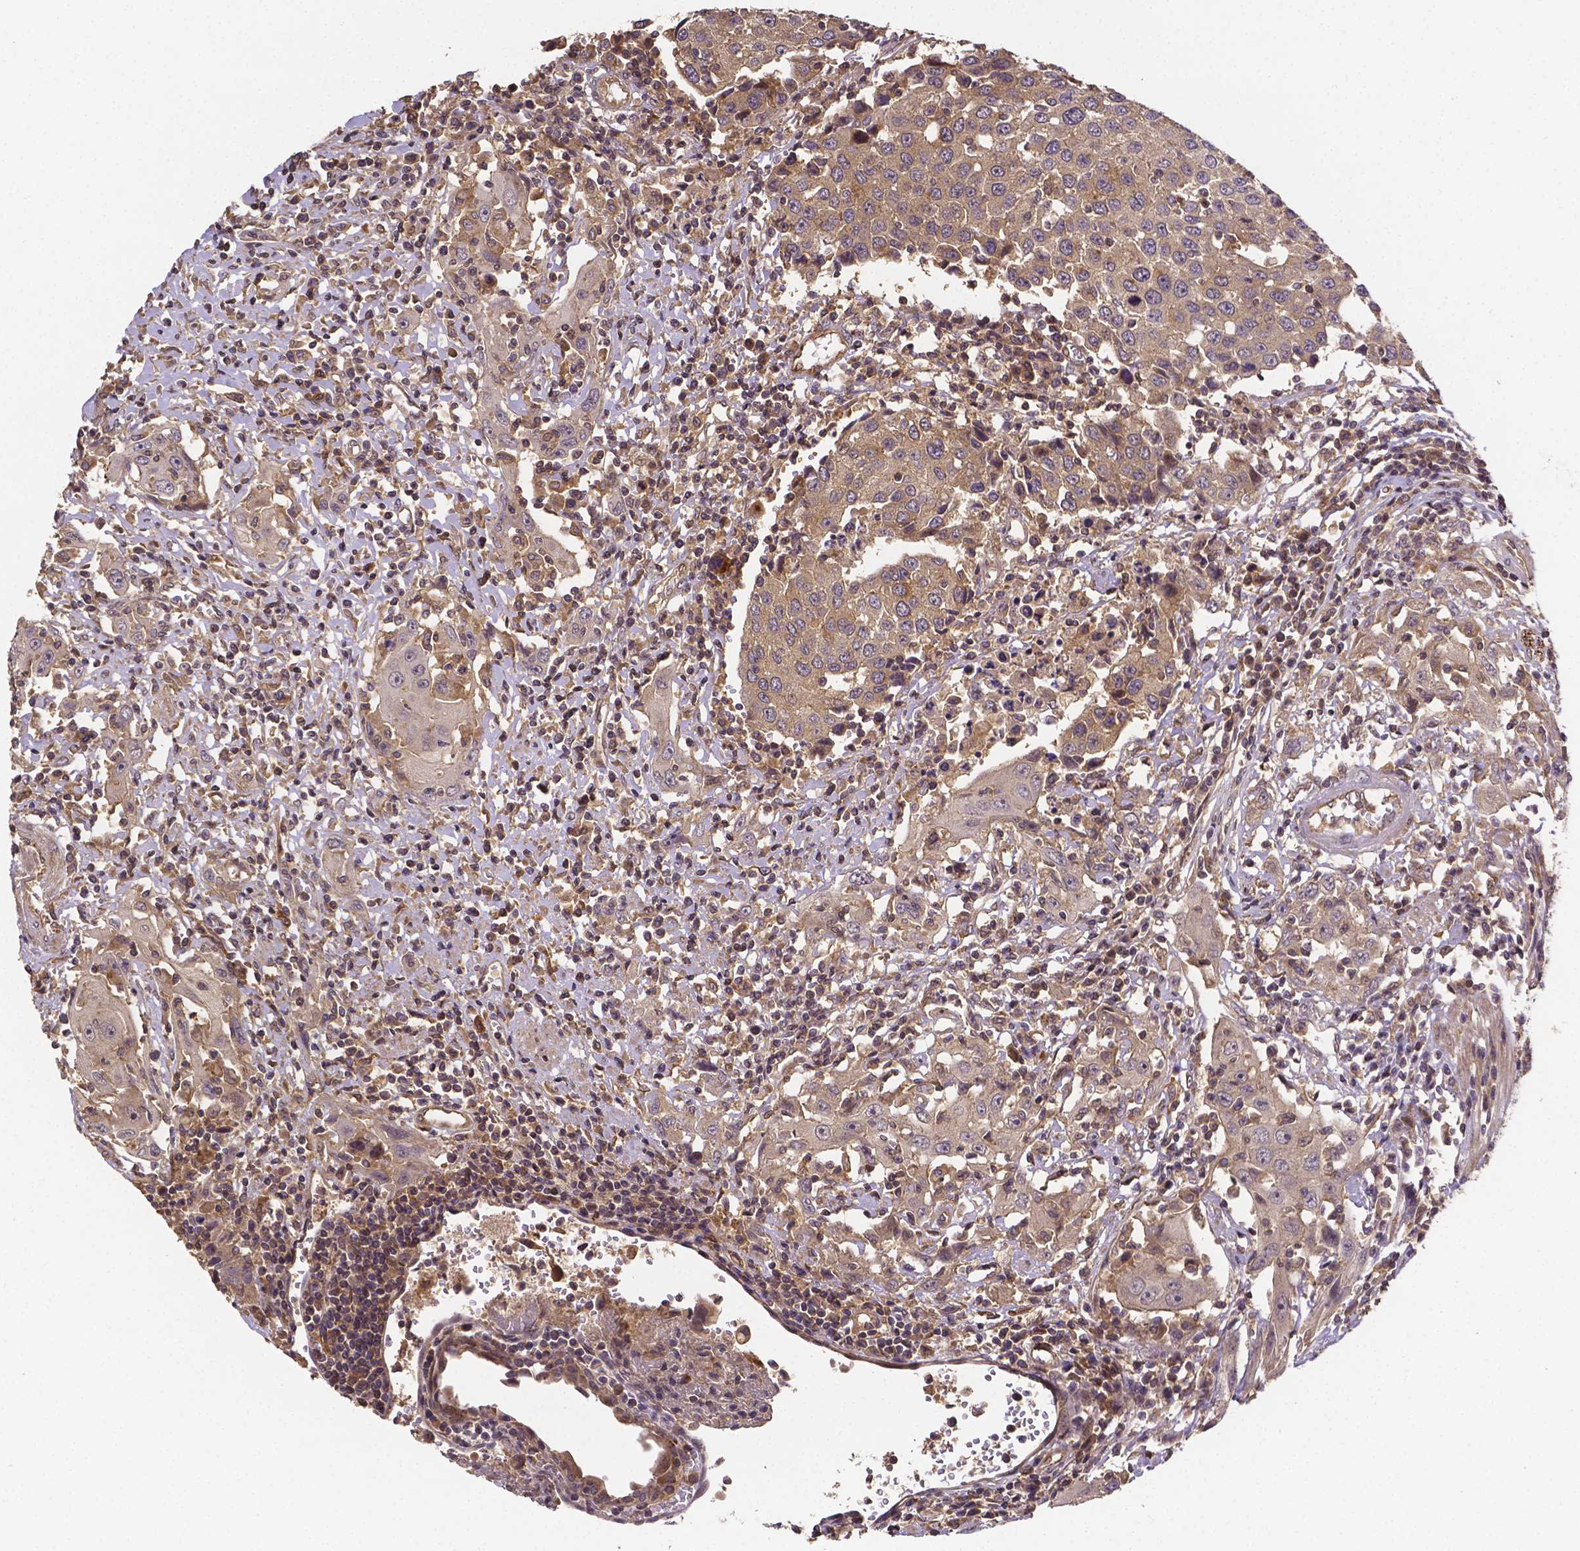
{"staining": {"intensity": "weak", "quantity": ">75%", "location": "cytoplasmic/membranous"}, "tissue": "urothelial cancer", "cell_type": "Tumor cells", "image_type": "cancer", "snomed": [{"axis": "morphology", "description": "Urothelial carcinoma, High grade"}, {"axis": "topography", "description": "Urinary bladder"}], "caption": "Brown immunohistochemical staining in urothelial cancer exhibits weak cytoplasmic/membranous staining in about >75% of tumor cells.", "gene": "RNF123", "patient": {"sex": "female", "age": 85}}